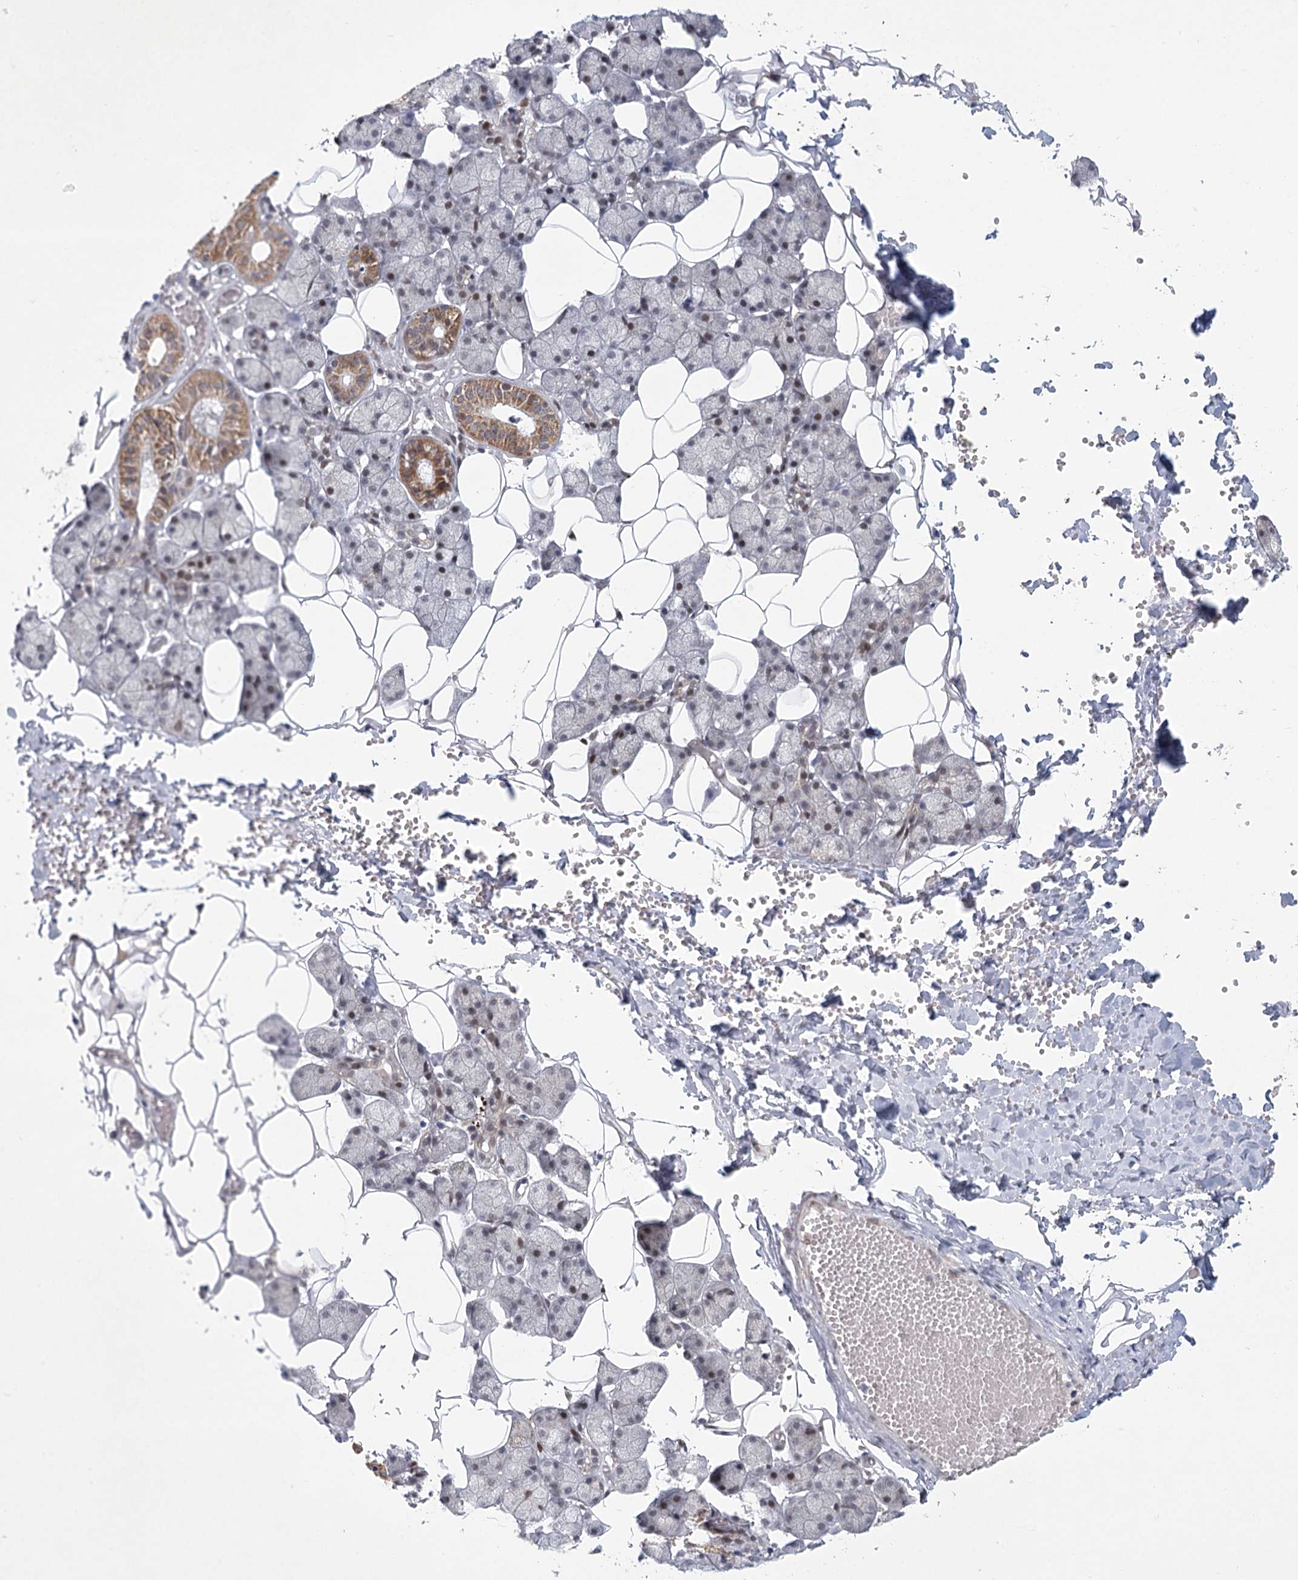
{"staining": {"intensity": "moderate", "quantity": "<25%", "location": "cytoplasmic/membranous,nuclear"}, "tissue": "salivary gland", "cell_type": "Glandular cells", "image_type": "normal", "snomed": [{"axis": "morphology", "description": "Normal tissue, NOS"}, {"axis": "topography", "description": "Salivary gland"}], "caption": "The immunohistochemical stain labels moderate cytoplasmic/membranous,nuclear positivity in glandular cells of benign salivary gland.", "gene": "CIB4", "patient": {"sex": "female", "age": 33}}